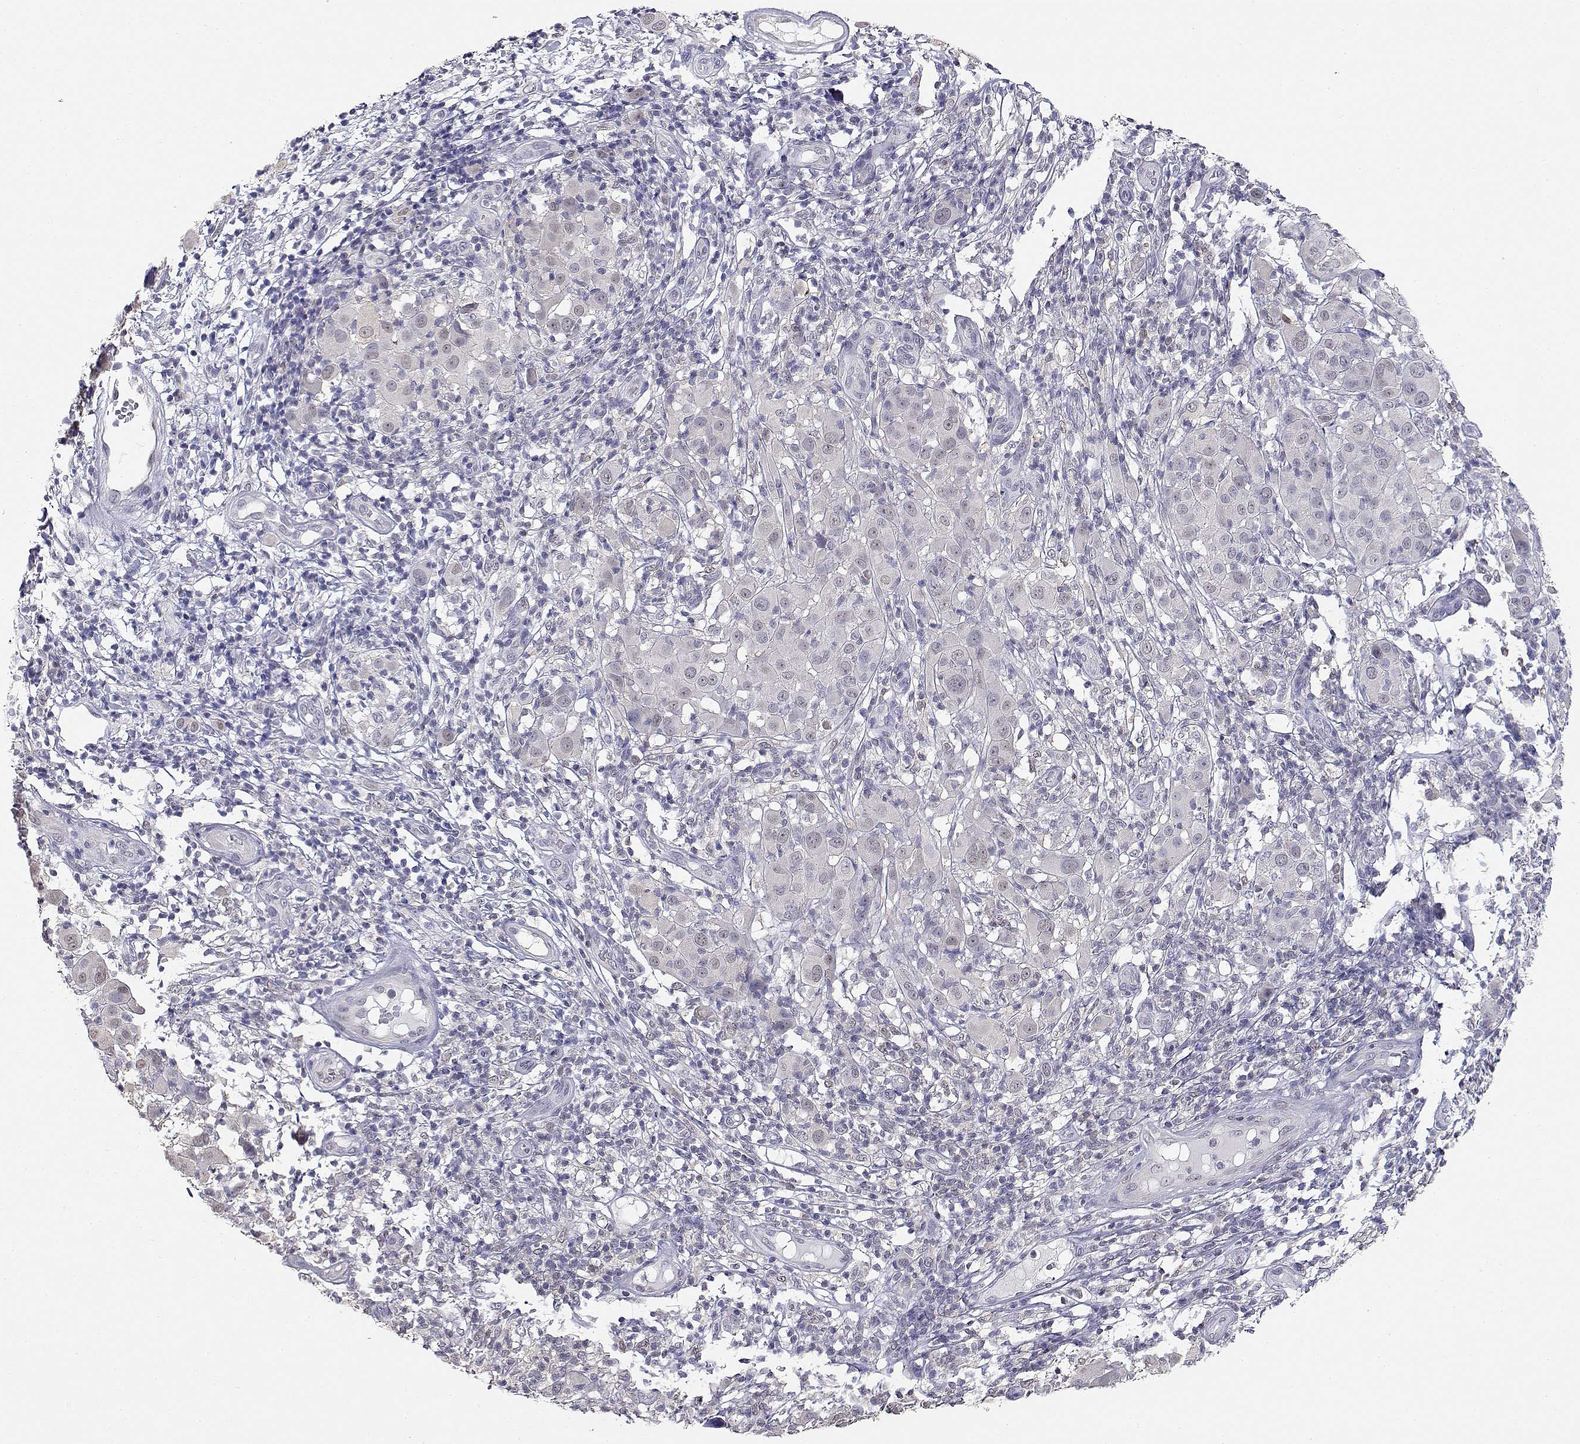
{"staining": {"intensity": "negative", "quantity": "none", "location": "none"}, "tissue": "melanoma", "cell_type": "Tumor cells", "image_type": "cancer", "snomed": [{"axis": "morphology", "description": "Malignant melanoma, NOS"}, {"axis": "topography", "description": "Skin"}], "caption": "Micrograph shows no protein positivity in tumor cells of melanoma tissue. (Stains: DAB IHC with hematoxylin counter stain, Microscopy: brightfield microscopy at high magnification).", "gene": "ADA", "patient": {"sex": "female", "age": 87}}